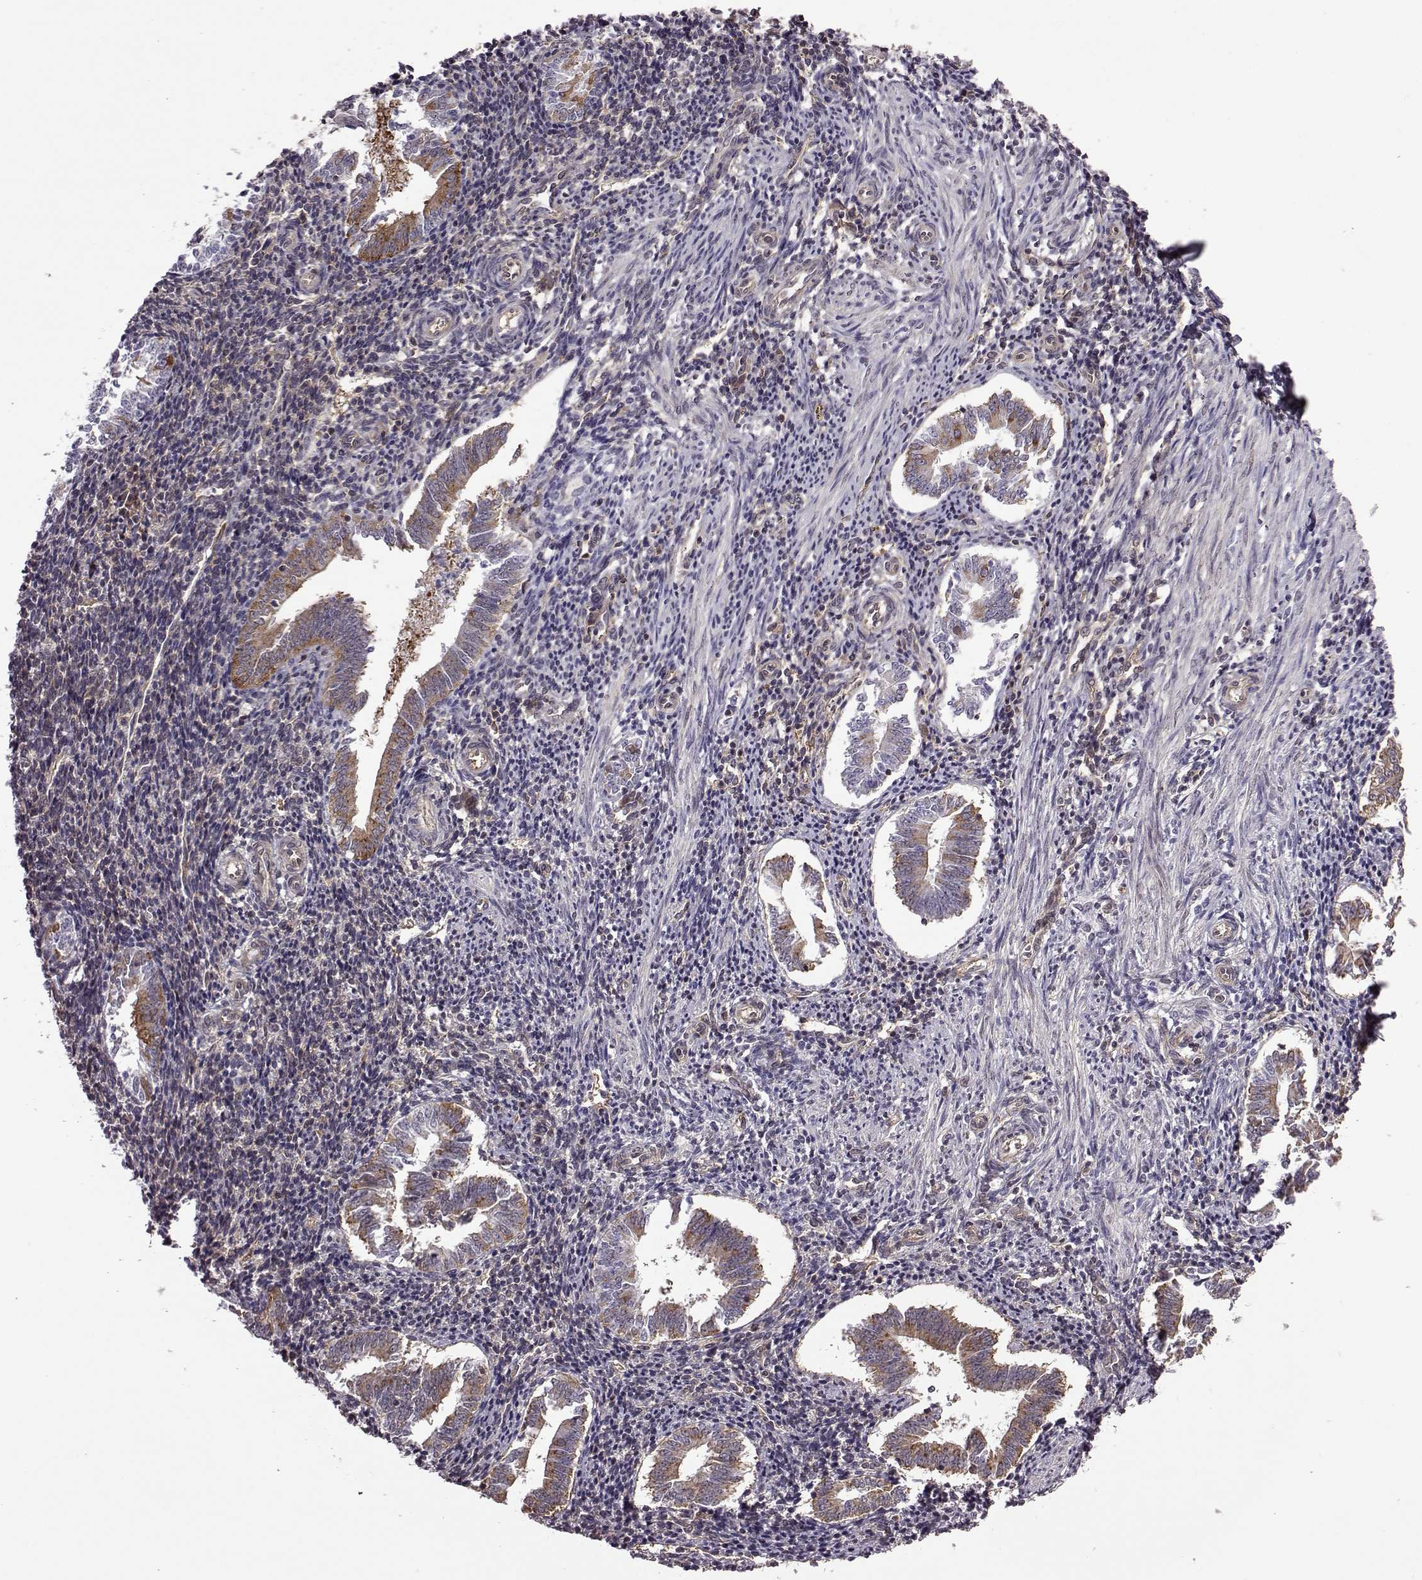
{"staining": {"intensity": "weak", "quantity": "<25%", "location": "cytoplasmic/membranous"}, "tissue": "endometrium", "cell_type": "Cells in endometrial stroma", "image_type": "normal", "snomed": [{"axis": "morphology", "description": "Normal tissue, NOS"}, {"axis": "topography", "description": "Endometrium"}], "caption": "Histopathology image shows no significant protein positivity in cells in endometrial stroma of unremarkable endometrium. (DAB immunohistochemistry (IHC), high magnification).", "gene": "URI1", "patient": {"sex": "female", "age": 25}}